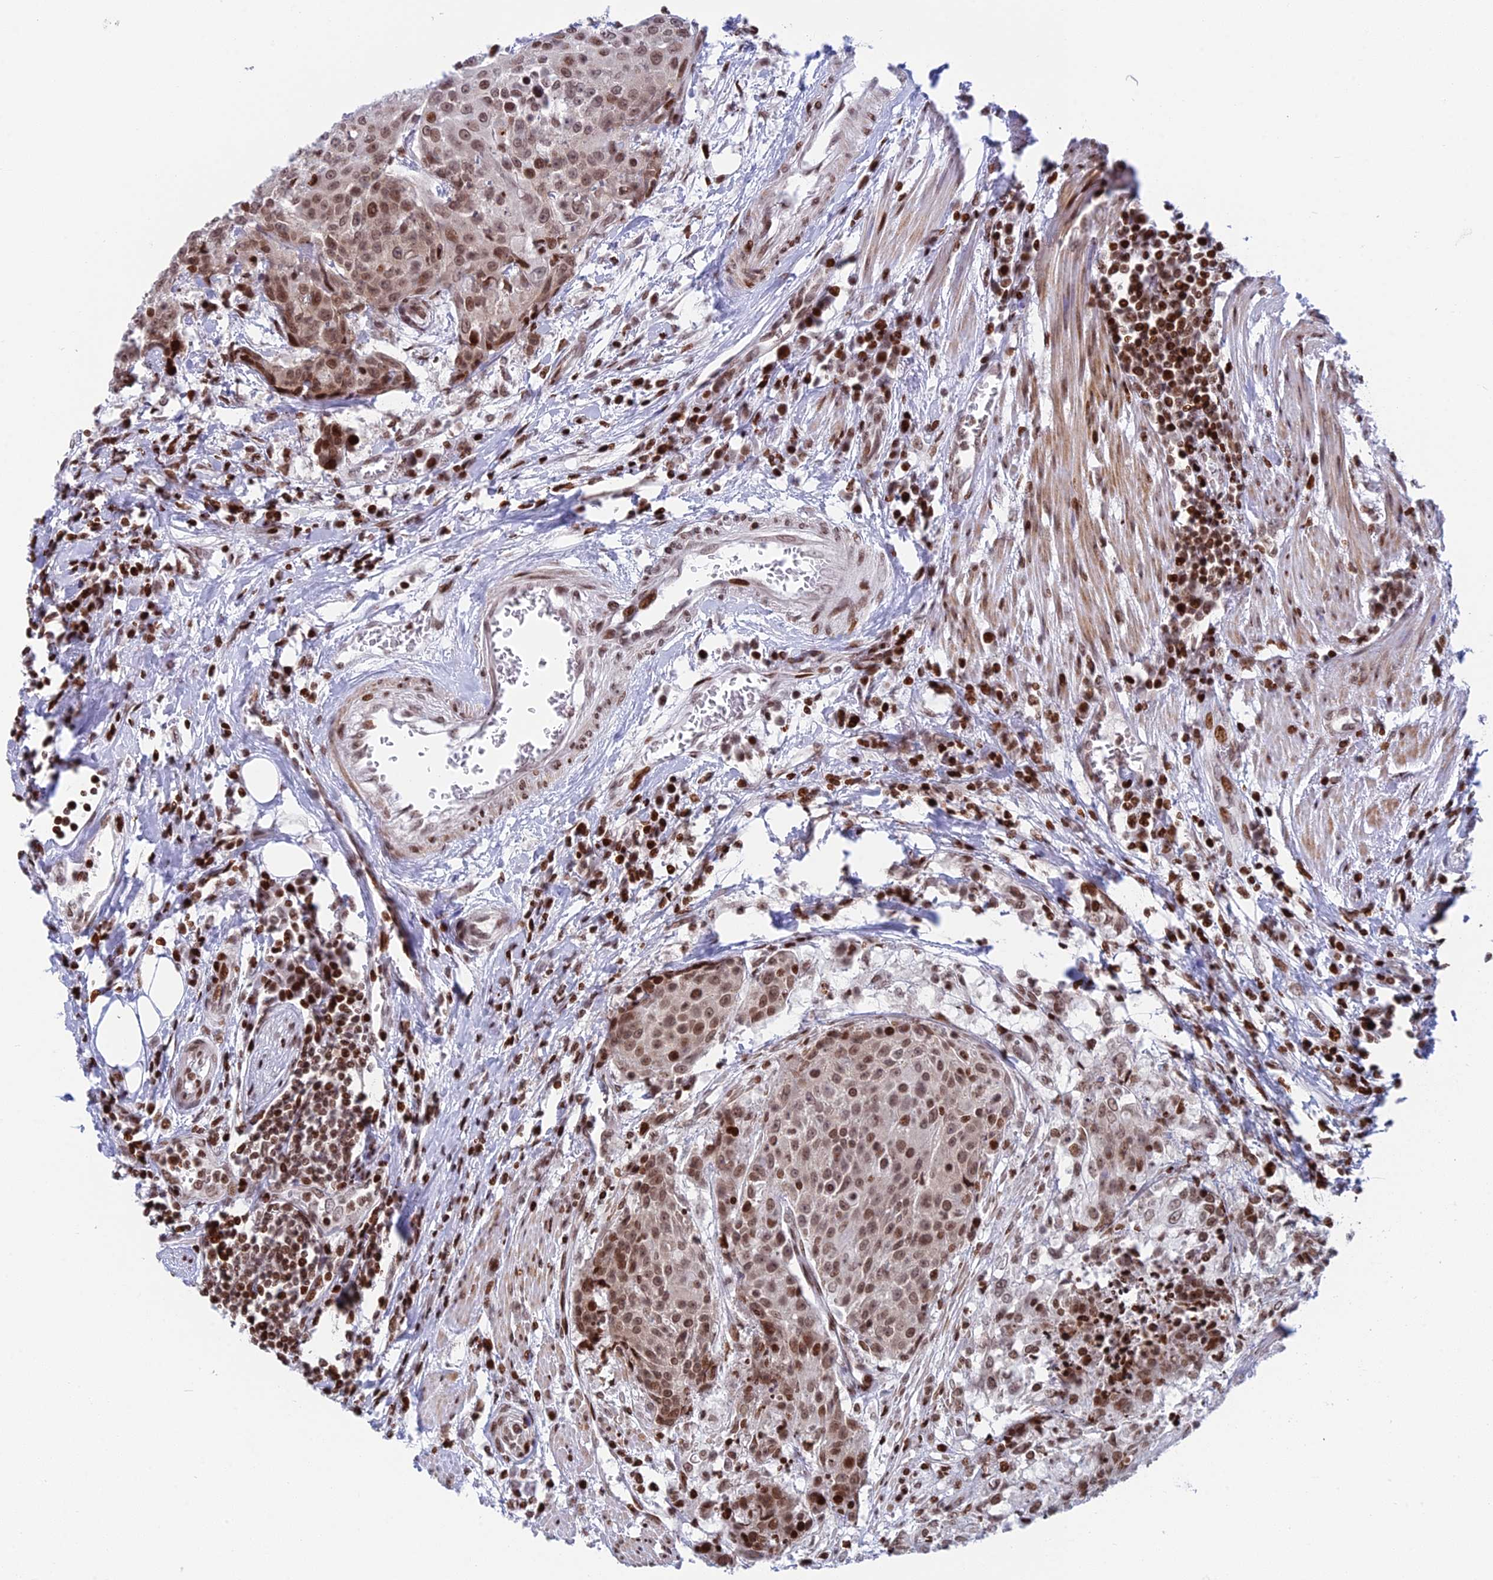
{"staining": {"intensity": "moderate", "quantity": ">75%", "location": "nuclear"}, "tissue": "urothelial cancer", "cell_type": "Tumor cells", "image_type": "cancer", "snomed": [{"axis": "morphology", "description": "Urothelial carcinoma, High grade"}, {"axis": "topography", "description": "Urinary bladder"}], "caption": "A brown stain shows moderate nuclear staining of a protein in human urothelial cancer tumor cells.", "gene": "RPAP1", "patient": {"sex": "female", "age": 63}}